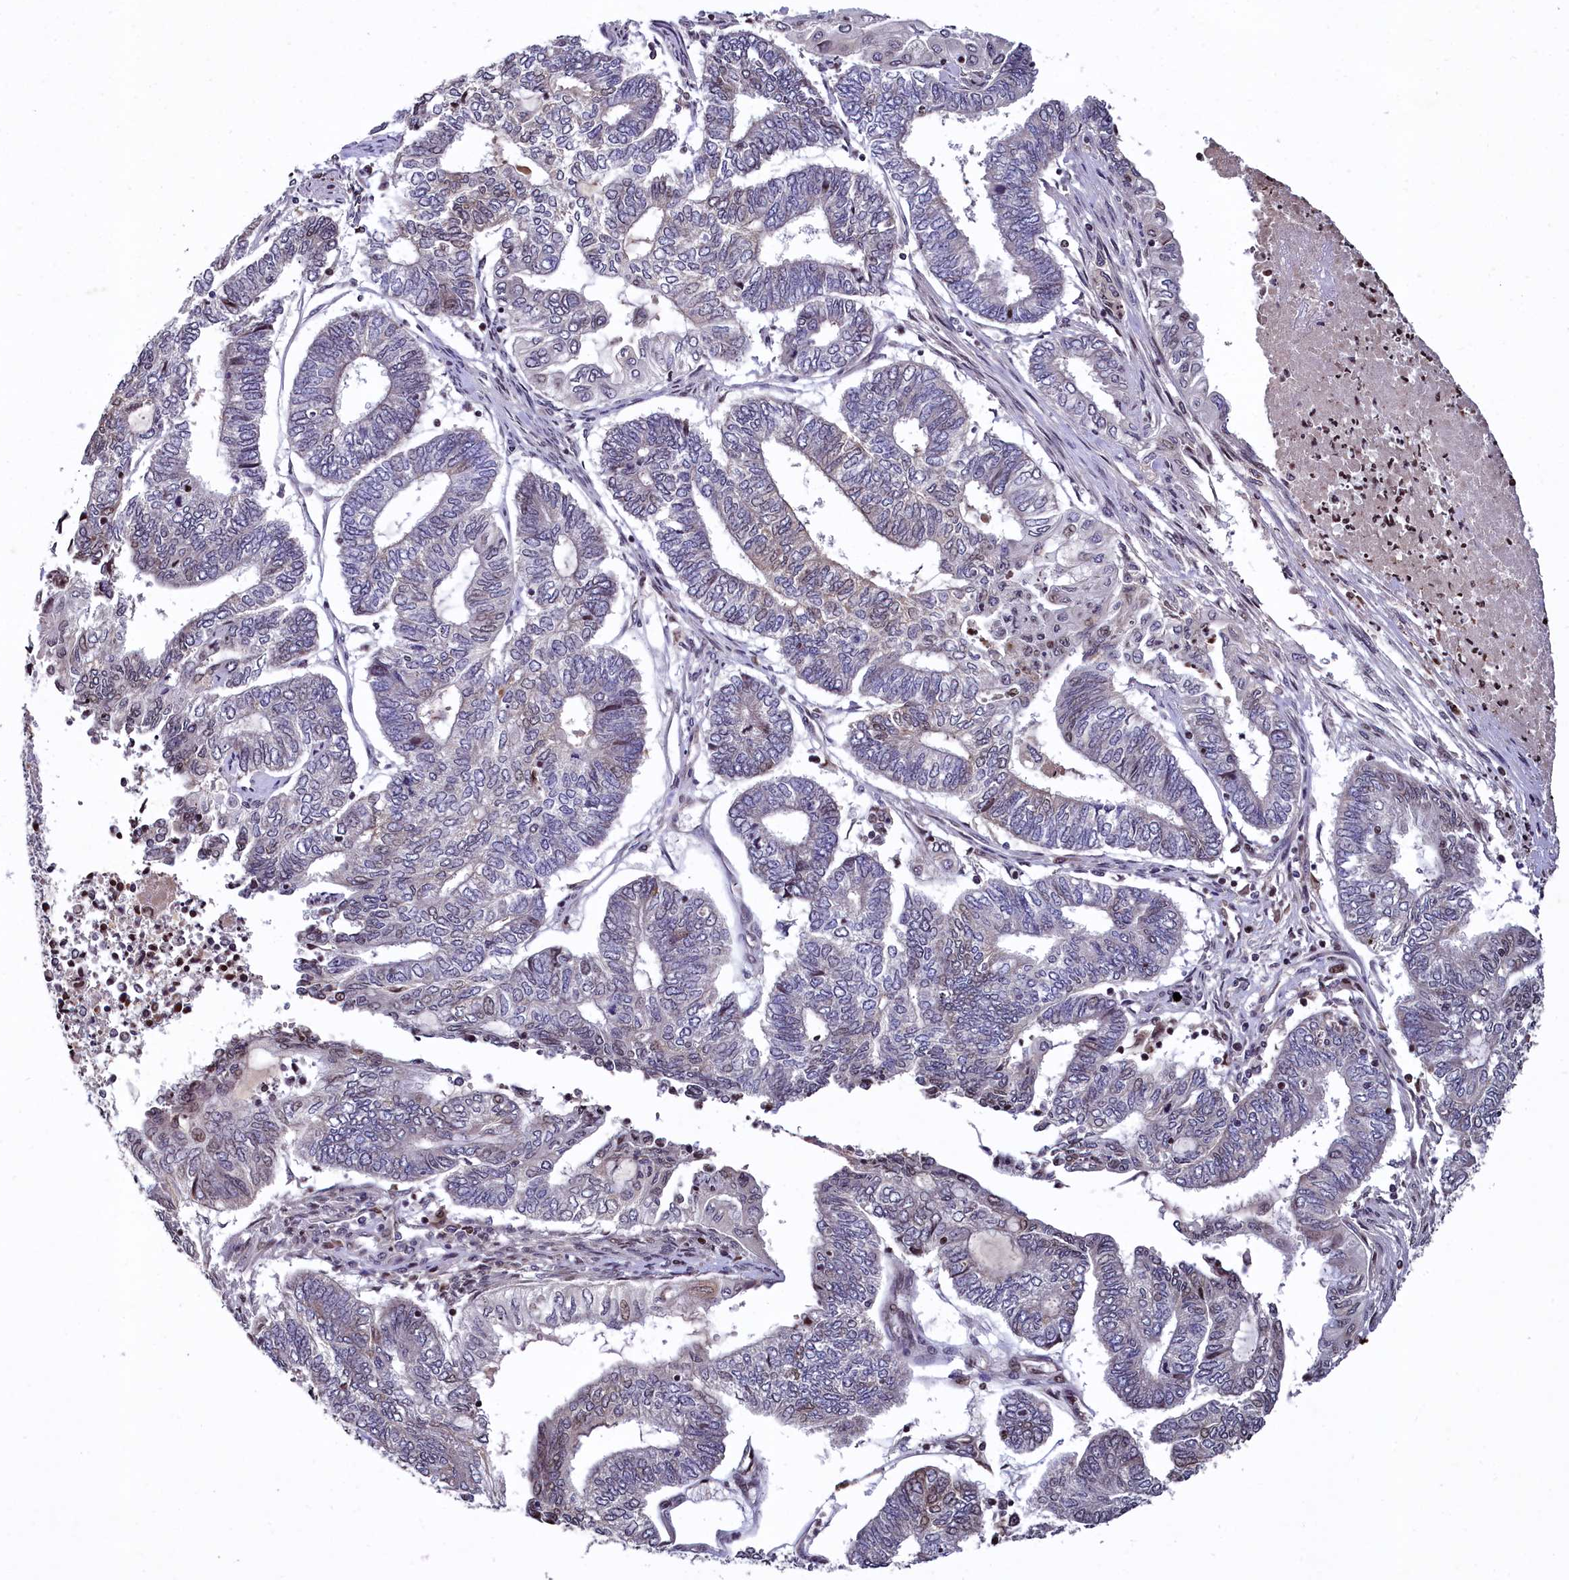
{"staining": {"intensity": "negative", "quantity": "none", "location": "none"}, "tissue": "endometrial cancer", "cell_type": "Tumor cells", "image_type": "cancer", "snomed": [{"axis": "morphology", "description": "Adenocarcinoma, NOS"}, {"axis": "topography", "description": "Uterus"}, {"axis": "topography", "description": "Endometrium"}], "caption": "Immunohistochemistry (IHC) of adenocarcinoma (endometrial) exhibits no expression in tumor cells. (Brightfield microscopy of DAB (3,3'-diaminobenzidine) immunohistochemistry at high magnification).", "gene": "FAM217B", "patient": {"sex": "female", "age": 70}}